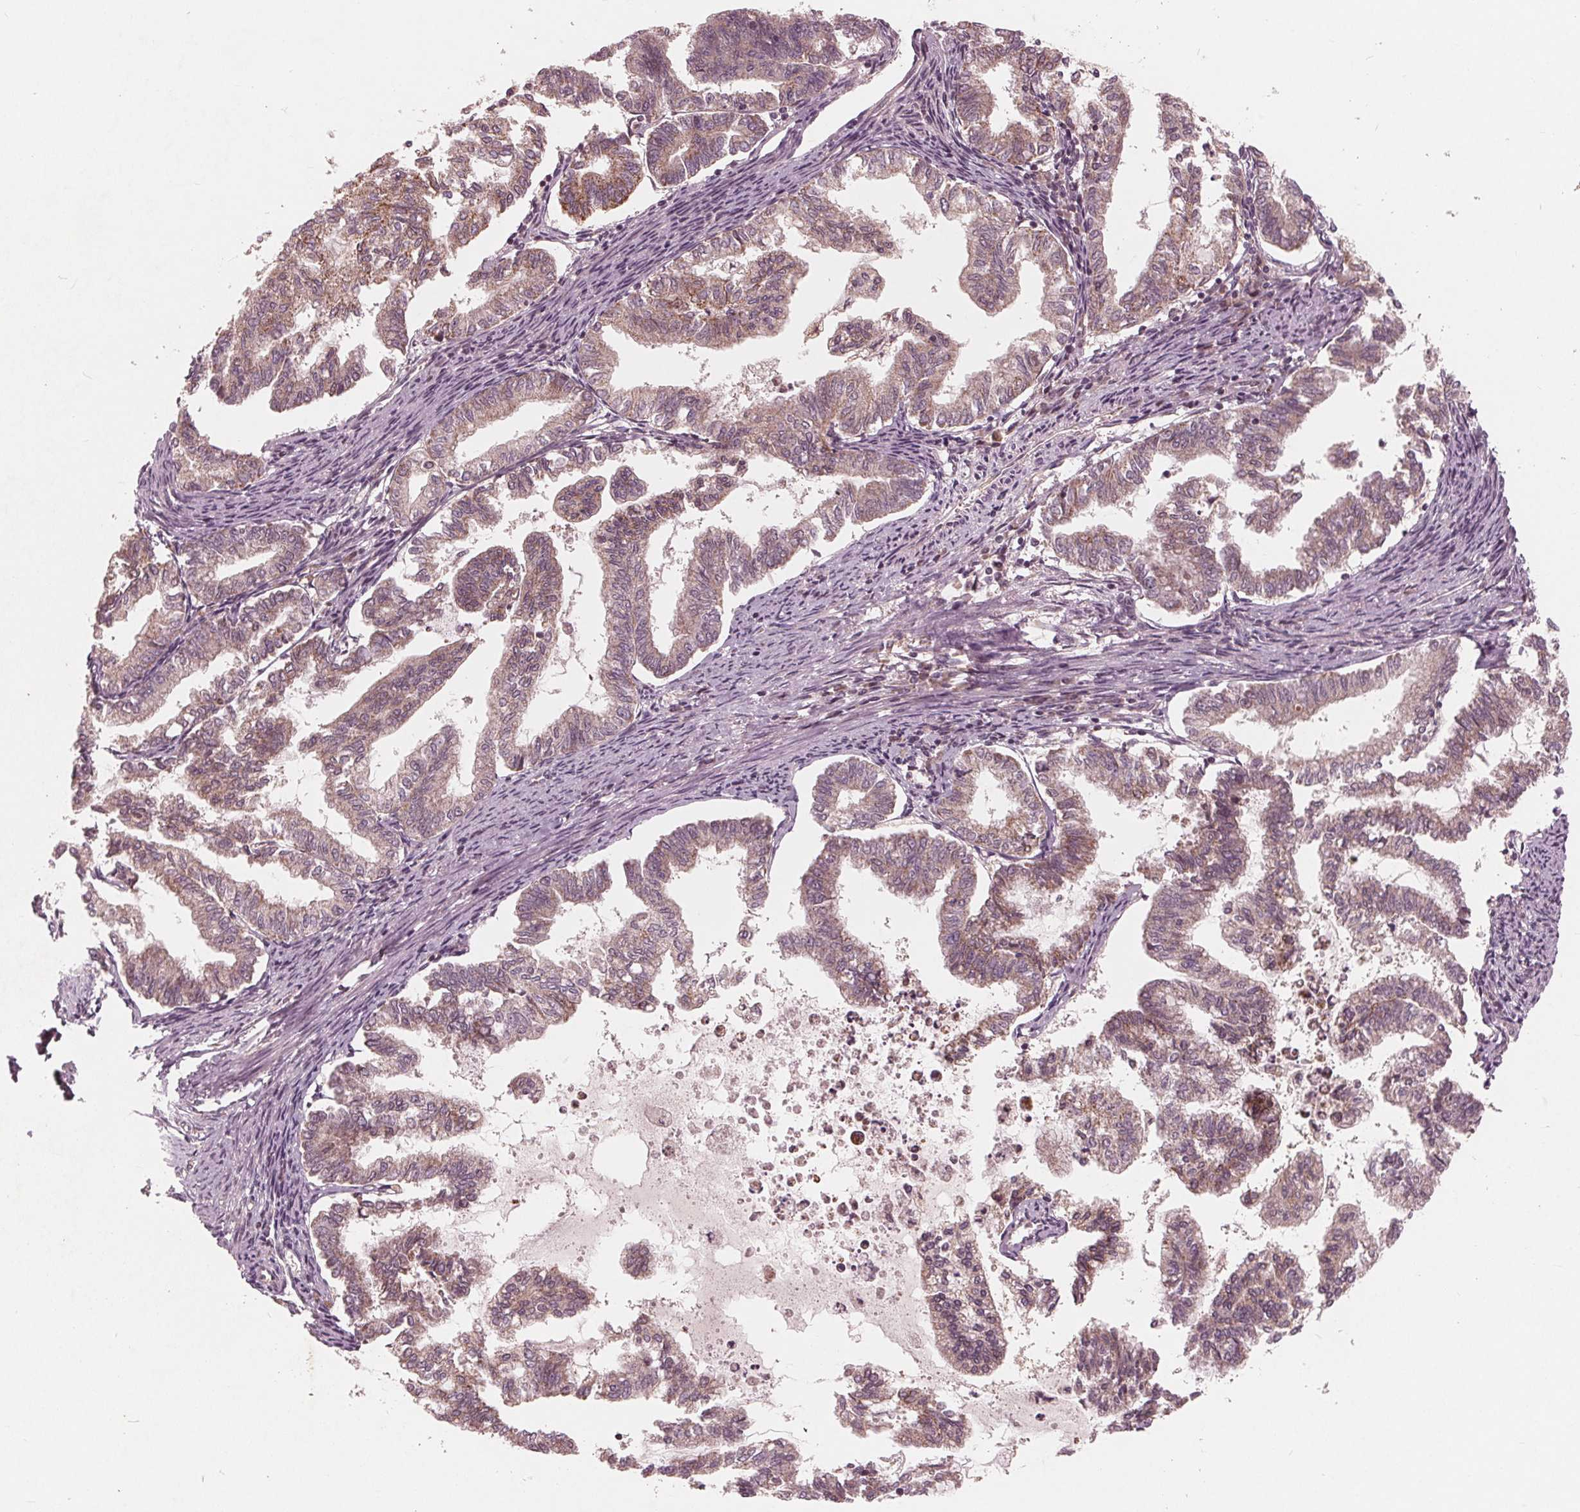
{"staining": {"intensity": "weak", "quantity": ">75%", "location": "cytoplasmic/membranous"}, "tissue": "endometrial cancer", "cell_type": "Tumor cells", "image_type": "cancer", "snomed": [{"axis": "morphology", "description": "Adenocarcinoma, NOS"}, {"axis": "topography", "description": "Endometrium"}], "caption": "Endometrial cancer stained with immunohistochemistry (IHC) demonstrates weak cytoplasmic/membranous positivity in about >75% of tumor cells. The staining was performed using DAB (3,3'-diaminobenzidine), with brown indicating positive protein expression. Nuclei are stained blue with hematoxylin.", "gene": "UBALD1", "patient": {"sex": "female", "age": 79}}